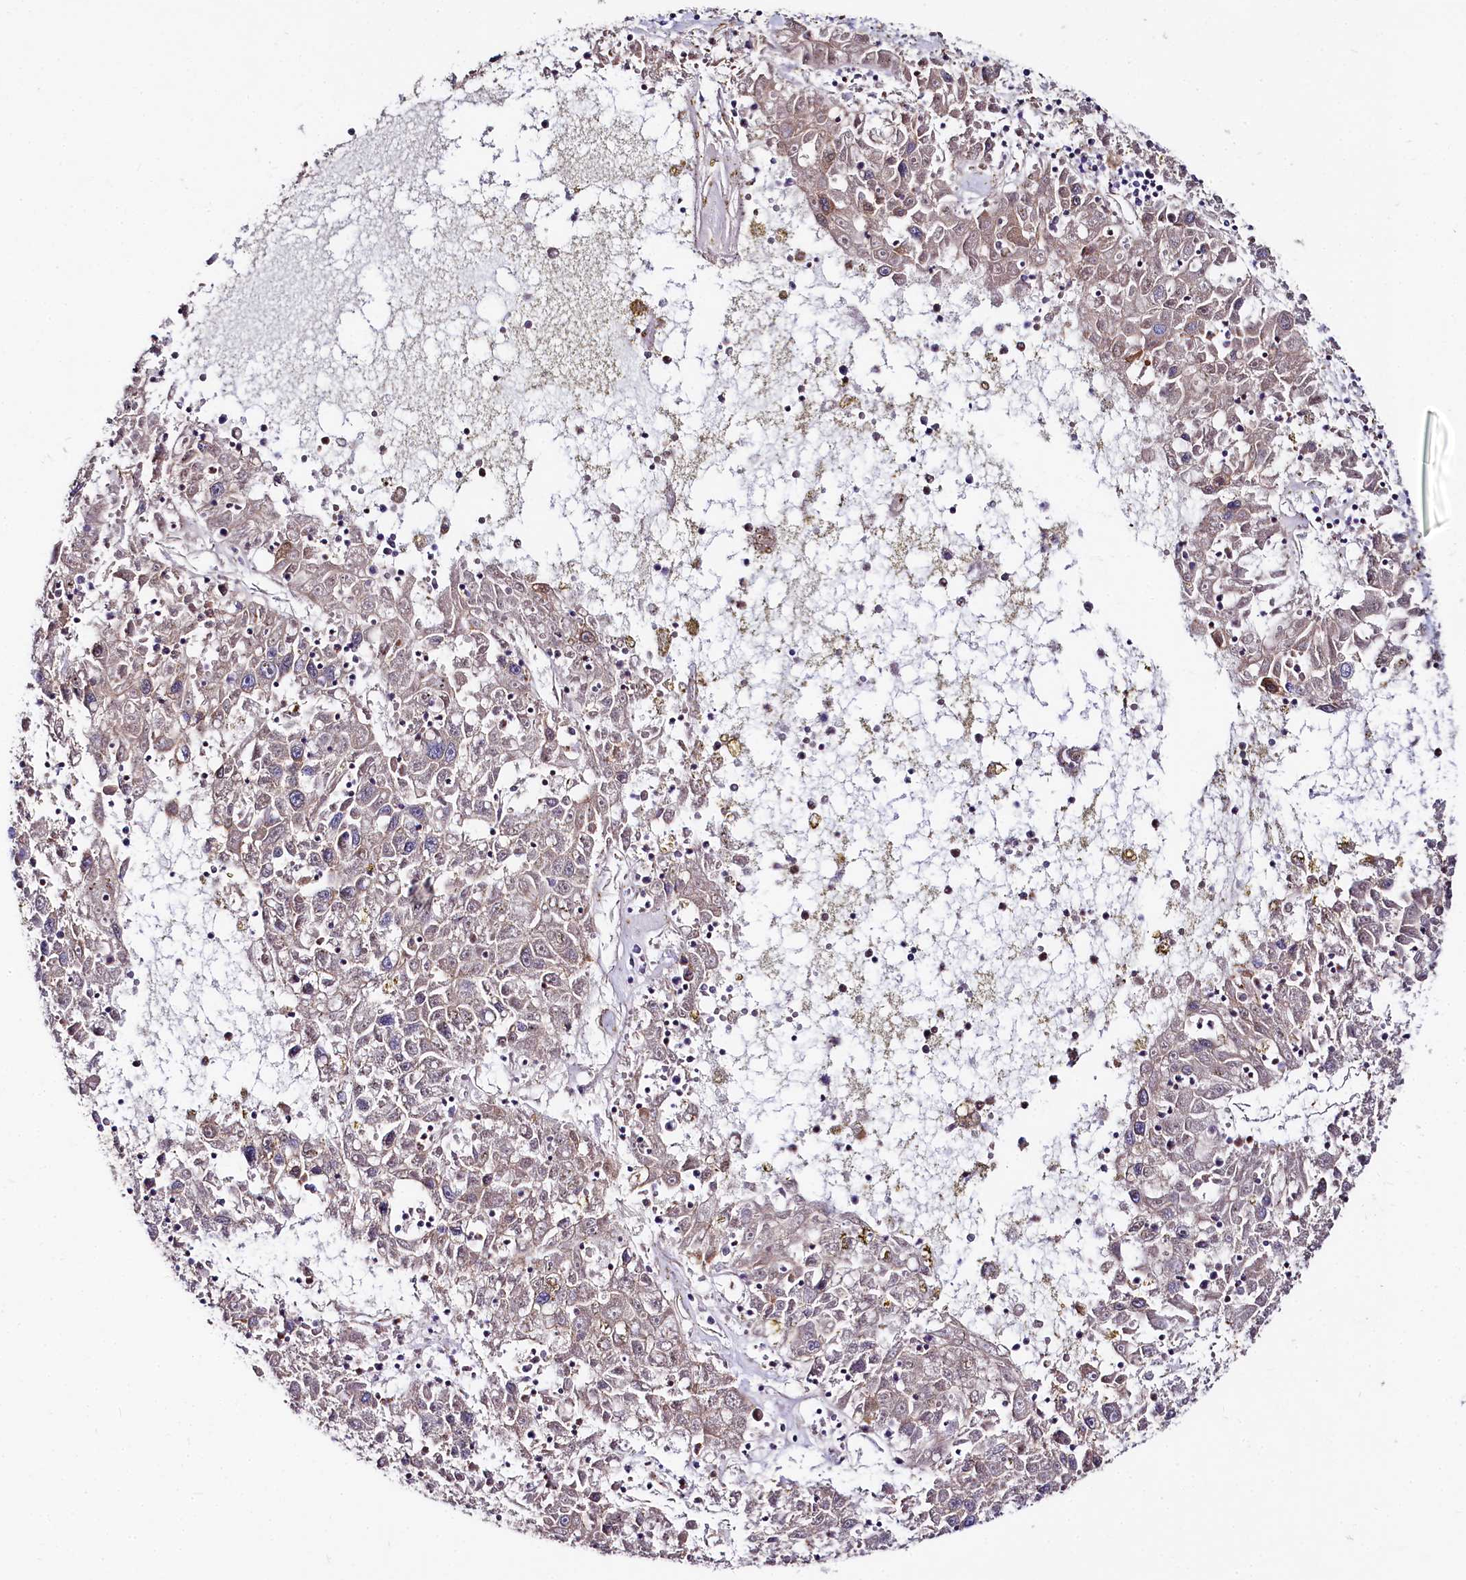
{"staining": {"intensity": "weak", "quantity": "25%-75%", "location": "cytoplasmic/membranous"}, "tissue": "liver cancer", "cell_type": "Tumor cells", "image_type": "cancer", "snomed": [{"axis": "morphology", "description": "Carcinoma, Hepatocellular, NOS"}, {"axis": "topography", "description": "Liver"}], "caption": "The micrograph exhibits staining of liver cancer, revealing weak cytoplasmic/membranous protein positivity (brown color) within tumor cells.", "gene": "FCHSD2", "patient": {"sex": "male", "age": 49}}